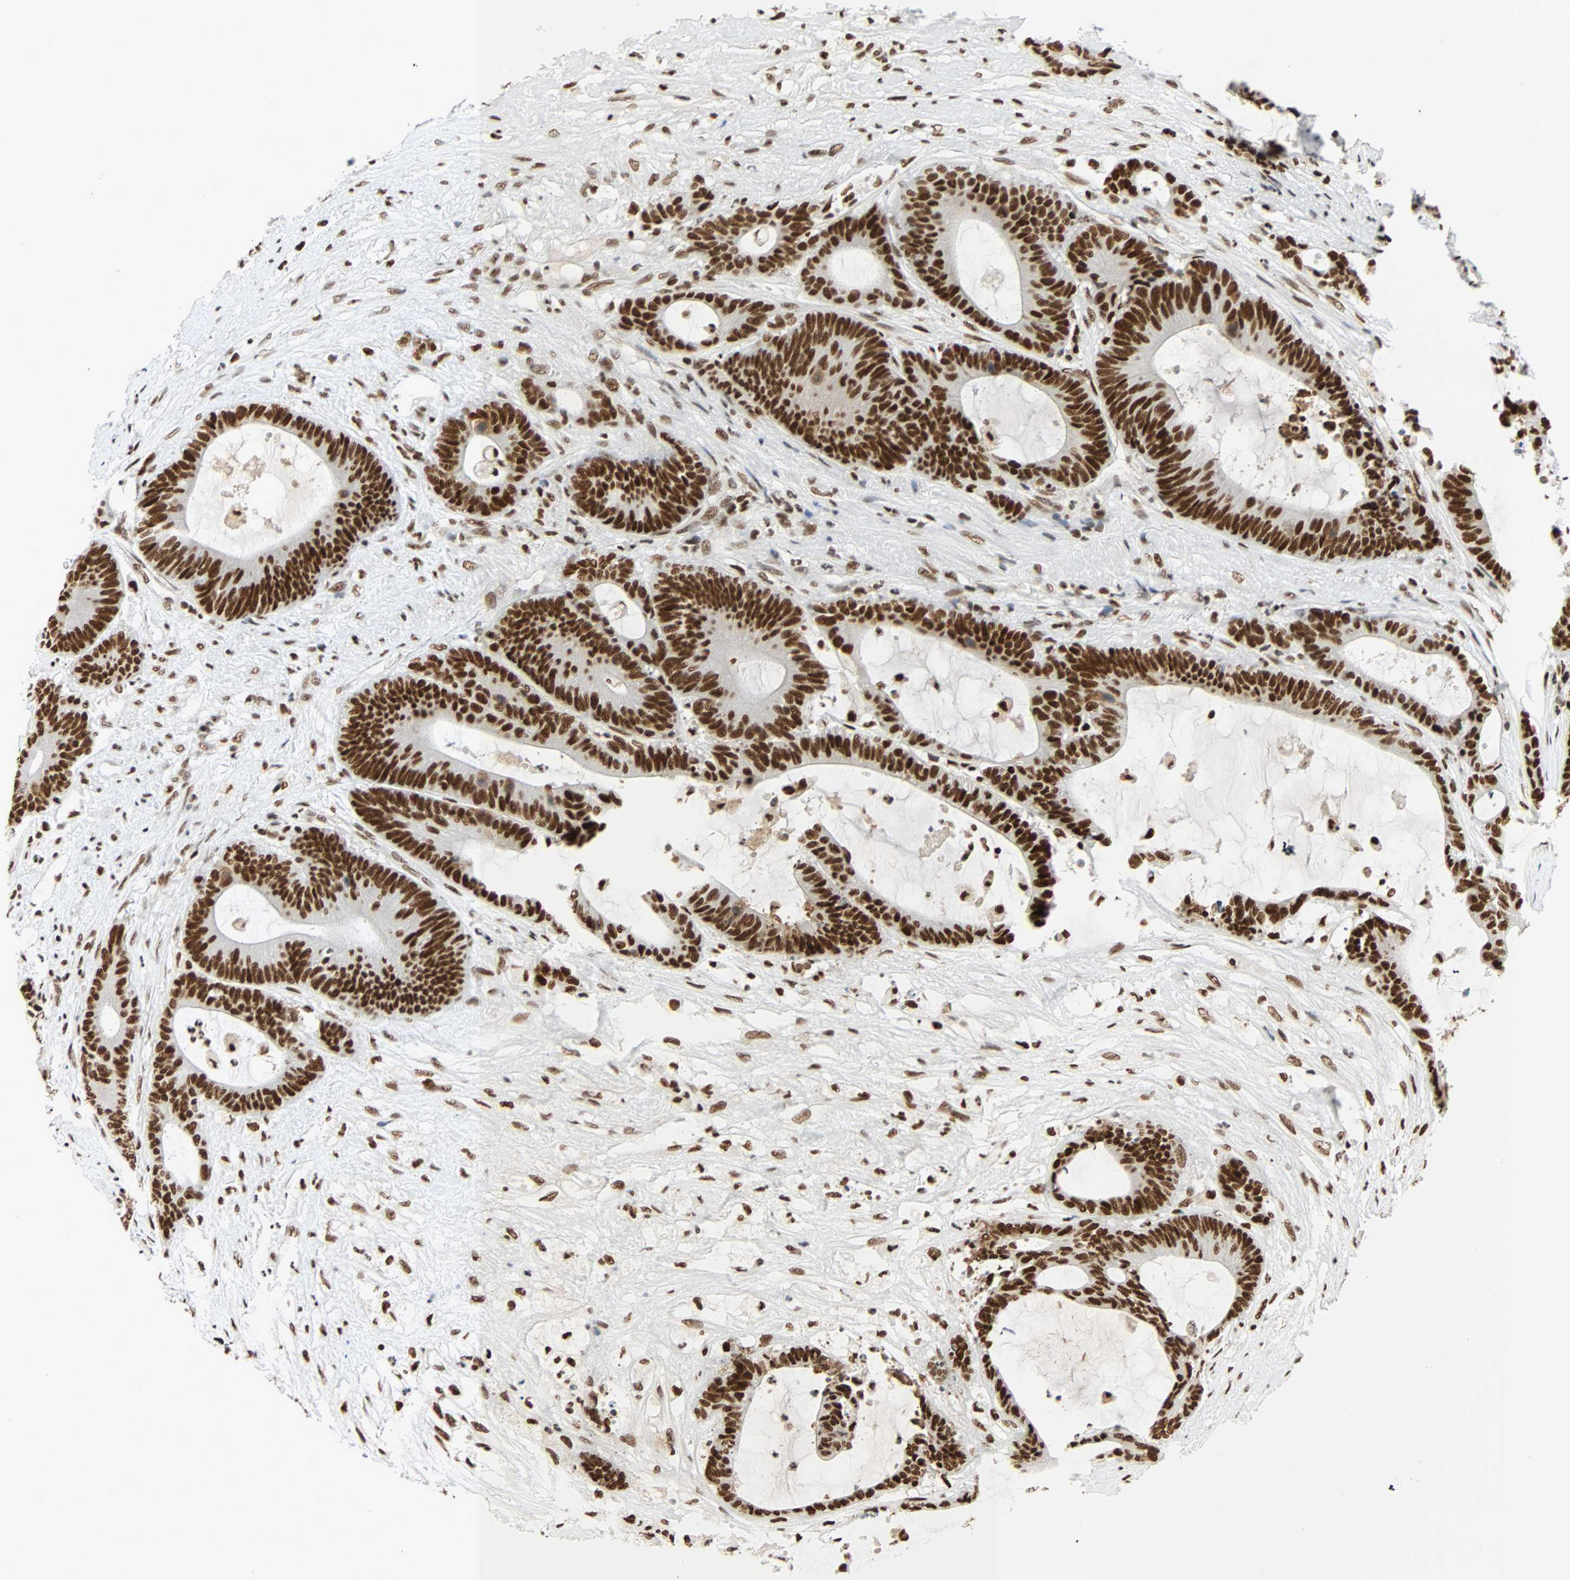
{"staining": {"intensity": "strong", "quantity": ">75%", "location": "nuclear"}, "tissue": "colorectal cancer", "cell_type": "Tumor cells", "image_type": "cancer", "snomed": [{"axis": "morphology", "description": "Adenocarcinoma, NOS"}, {"axis": "topography", "description": "Colon"}], "caption": "Immunohistochemistry (IHC) (DAB) staining of human colorectal cancer (adenocarcinoma) shows strong nuclear protein staining in about >75% of tumor cells.", "gene": "CDK12", "patient": {"sex": "female", "age": 84}}